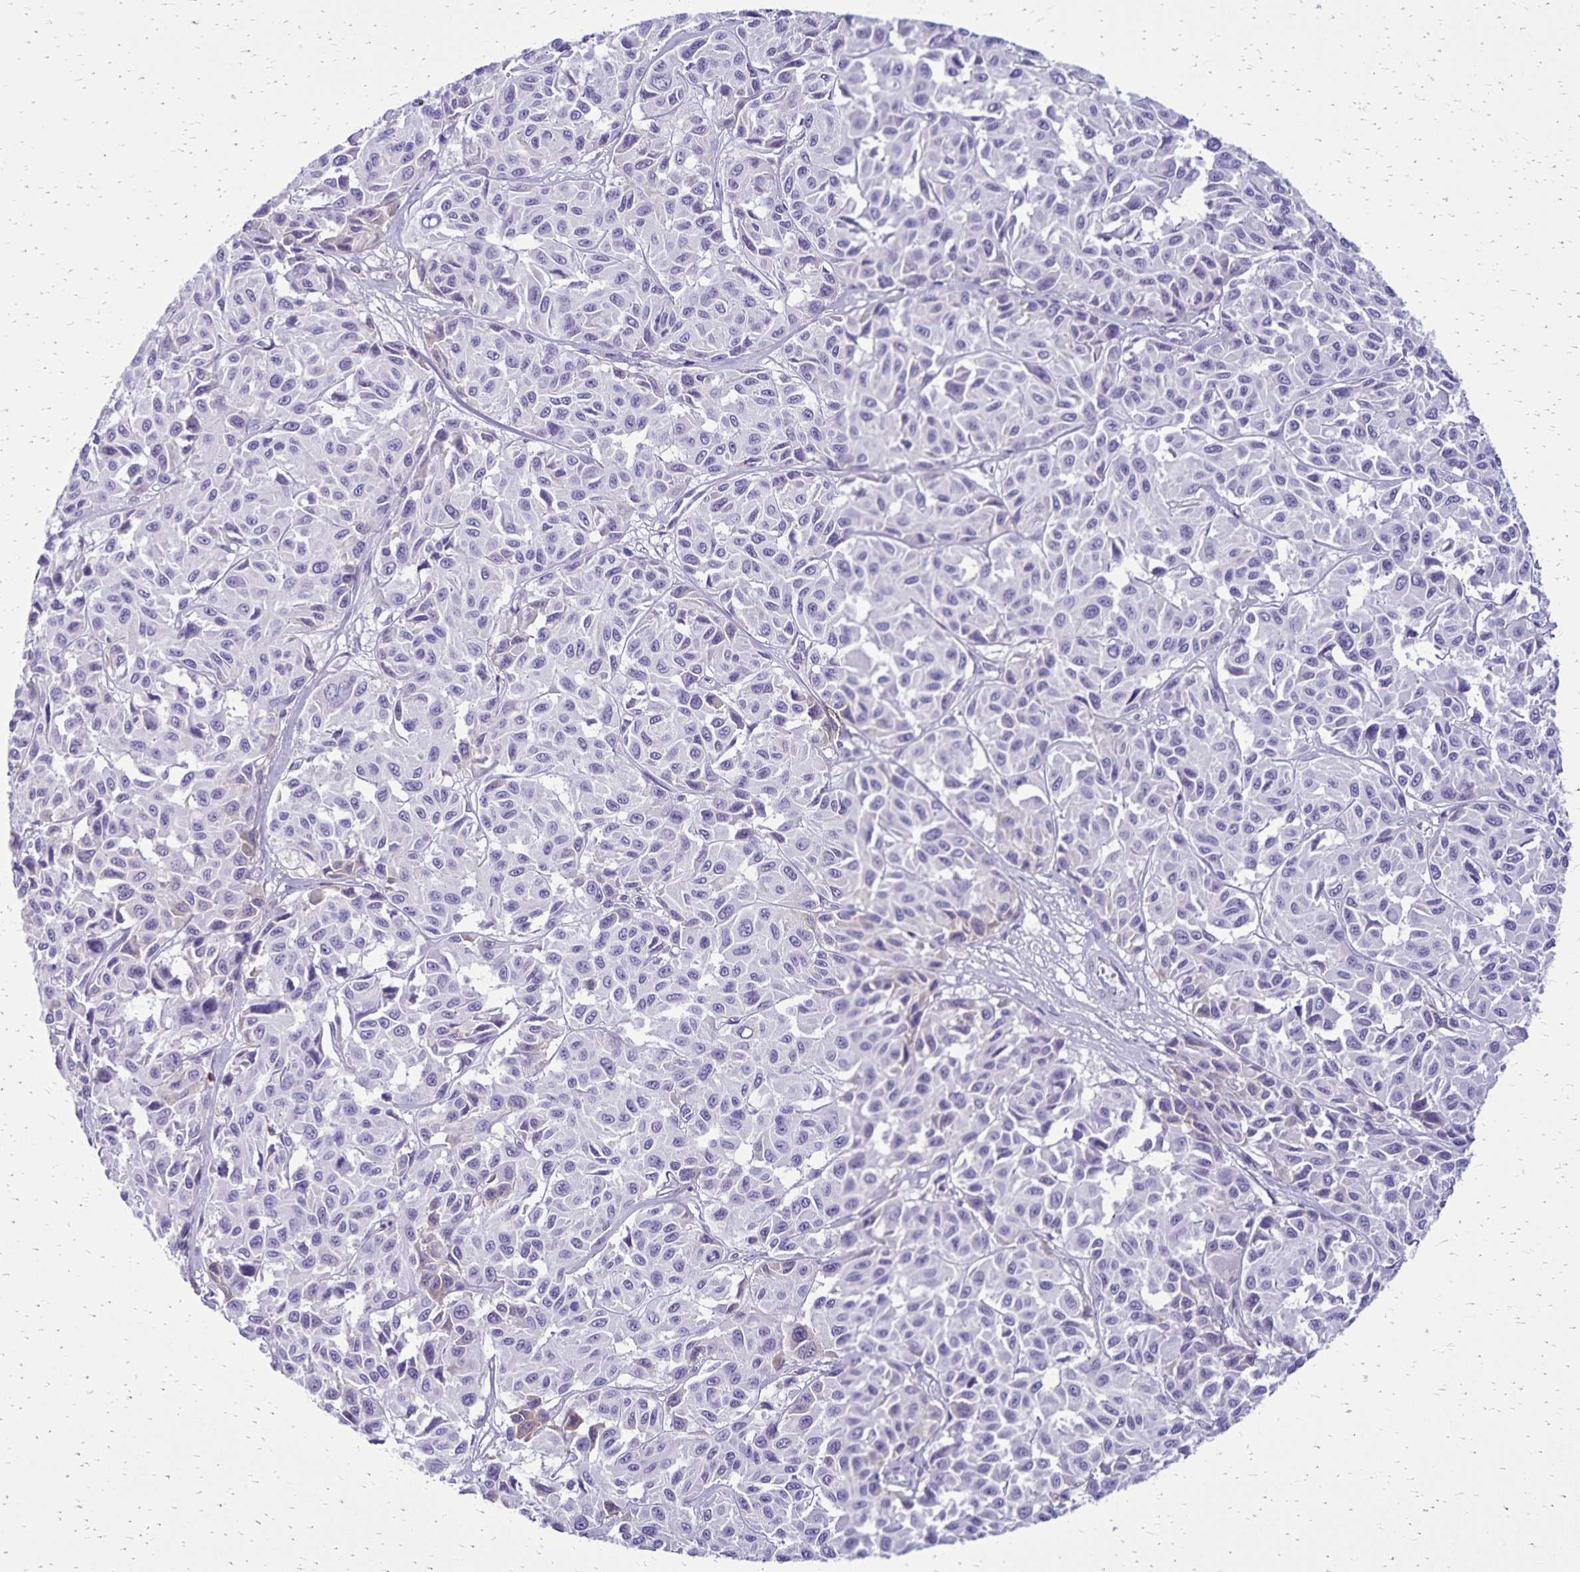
{"staining": {"intensity": "negative", "quantity": "none", "location": "none"}, "tissue": "melanoma", "cell_type": "Tumor cells", "image_type": "cancer", "snomed": [{"axis": "morphology", "description": "Malignant melanoma, NOS"}, {"axis": "topography", "description": "Skin"}], "caption": "High magnification brightfield microscopy of malignant melanoma stained with DAB (brown) and counterstained with hematoxylin (blue): tumor cells show no significant expression.", "gene": "CD27", "patient": {"sex": "female", "age": 66}}